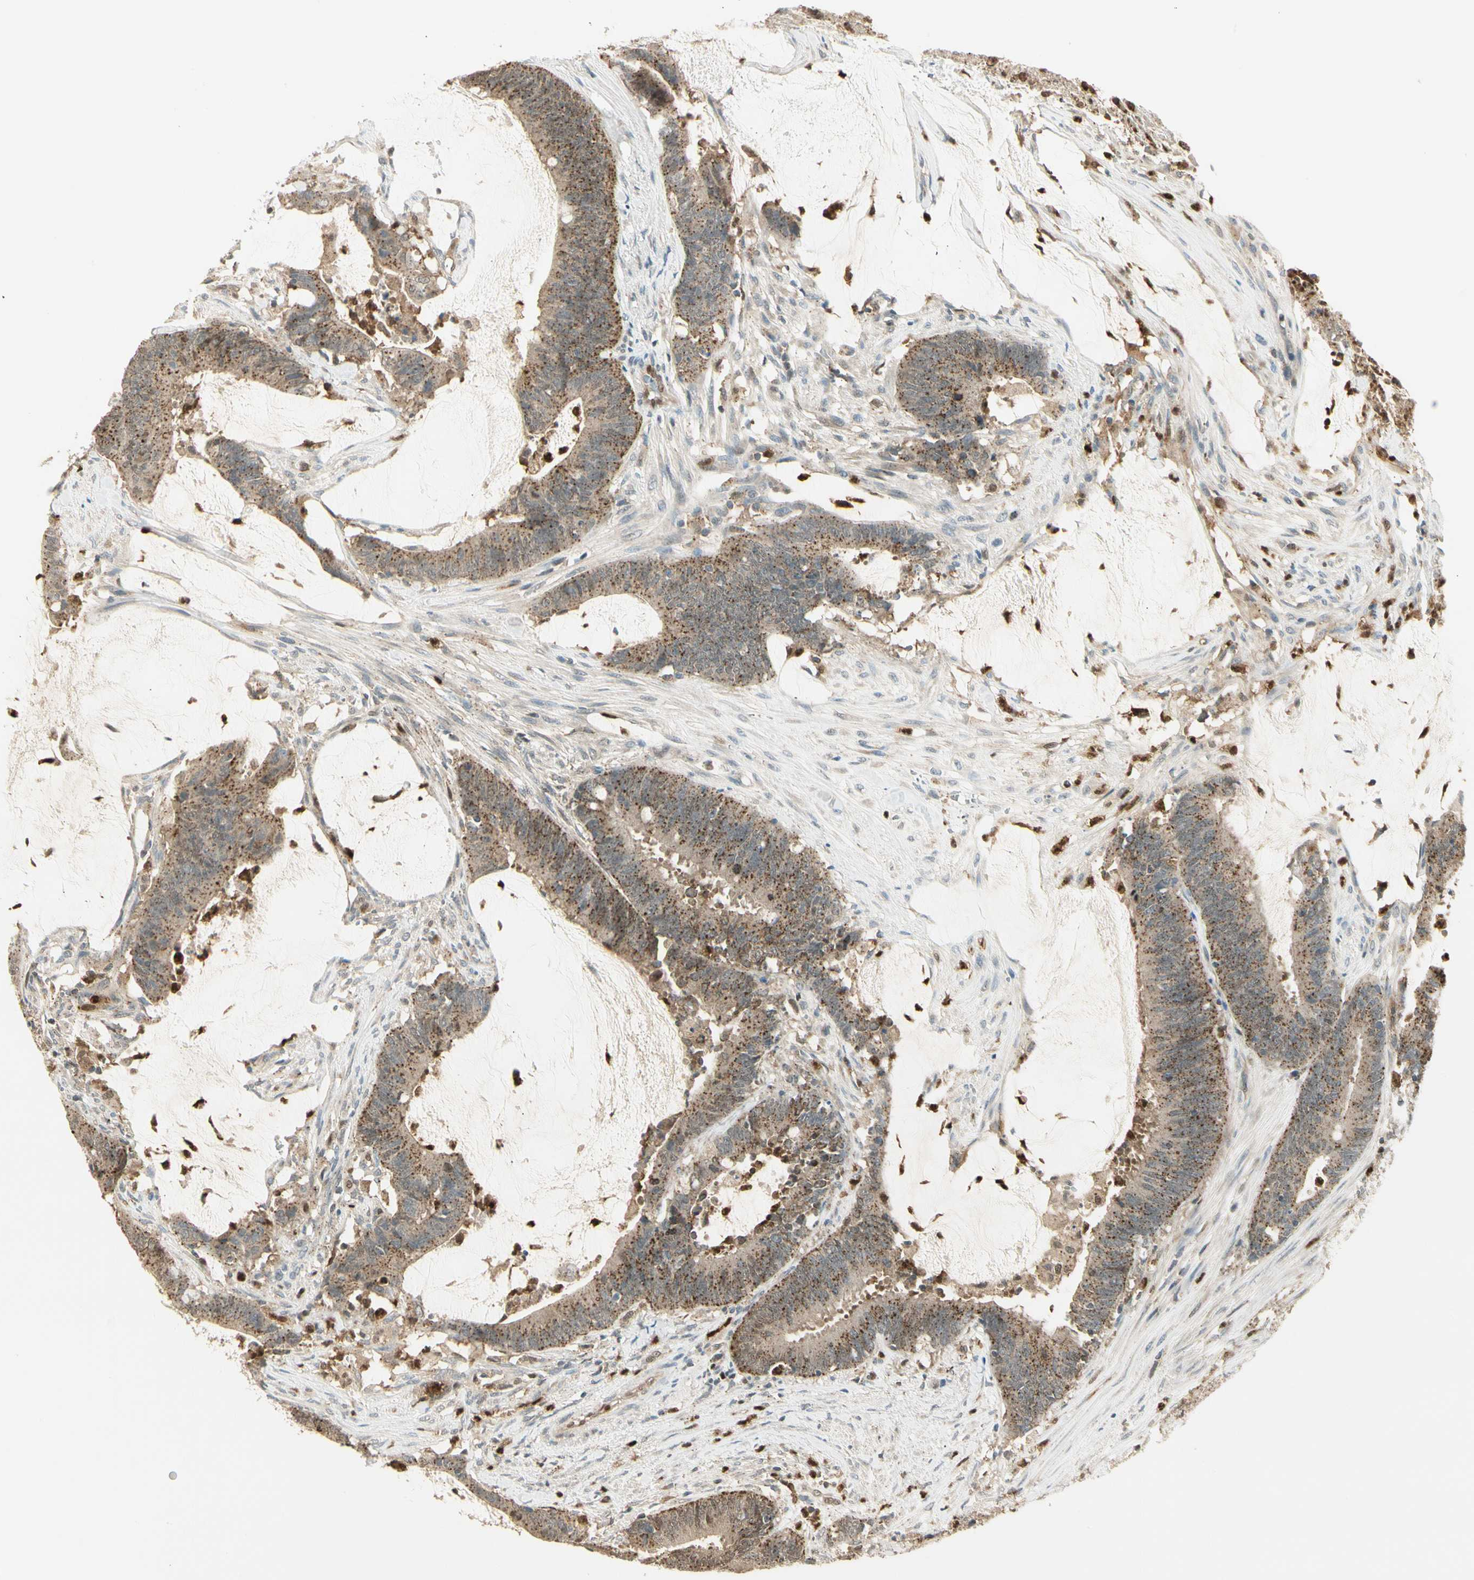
{"staining": {"intensity": "moderate", "quantity": ">75%", "location": "cytoplasmic/membranous"}, "tissue": "colorectal cancer", "cell_type": "Tumor cells", "image_type": "cancer", "snomed": [{"axis": "morphology", "description": "Adenocarcinoma, NOS"}, {"axis": "topography", "description": "Rectum"}], "caption": "This photomicrograph exhibits immunohistochemistry staining of human colorectal adenocarcinoma, with medium moderate cytoplasmic/membranous staining in about >75% of tumor cells.", "gene": "LTA4H", "patient": {"sex": "female", "age": 66}}